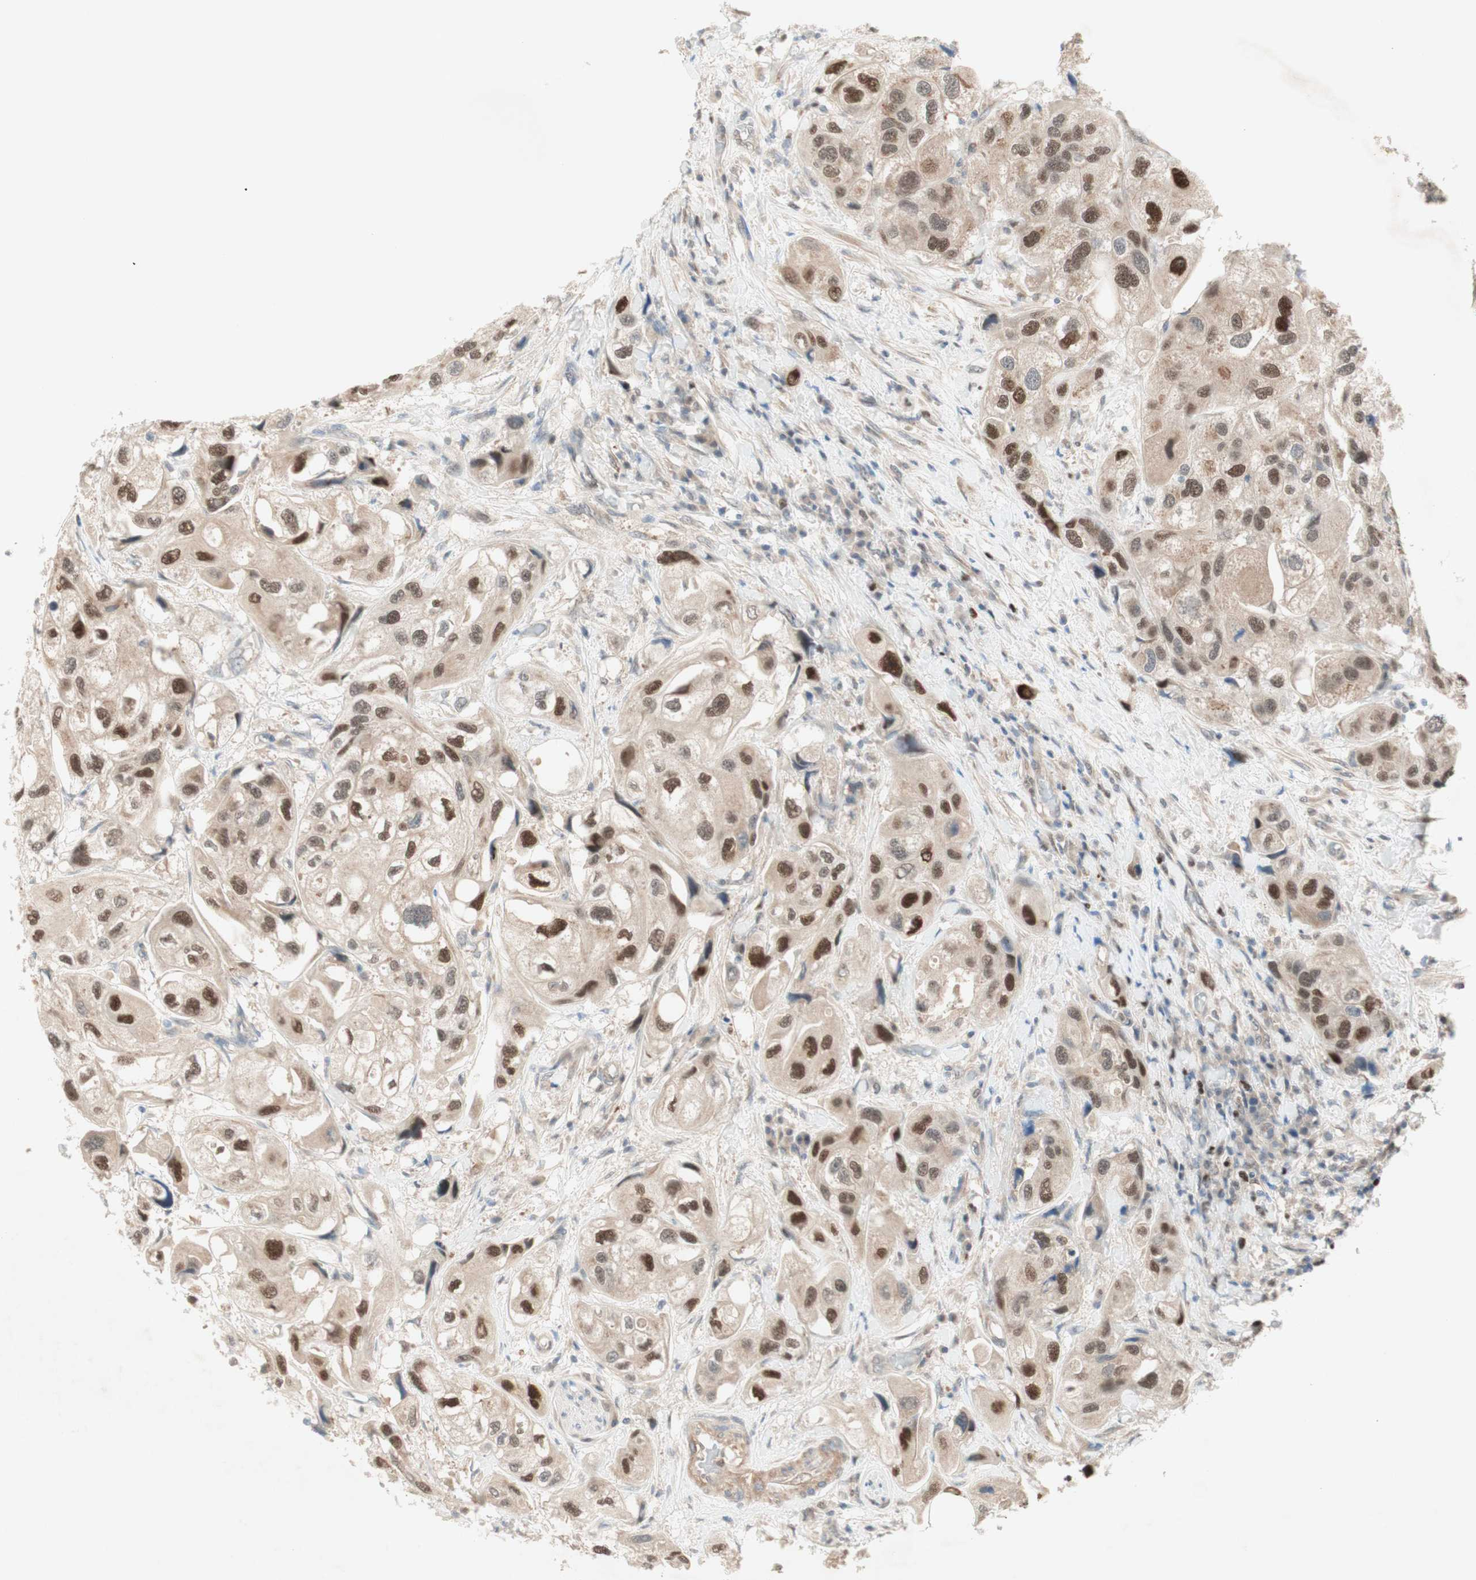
{"staining": {"intensity": "moderate", "quantity": ">75%", "location": "nuclear"}, "tissue": "urothelial cancer", "cell_type": "Tumor cells", "image_type": "cancer", "snomed": [{"axis": "morphology", "description": "Urothelial carcinoma, High grade"}, {"axis": "topography", "description": "Urinary bladder"}], "caption": "The immunohistochemical stain labels moderate nuclear staining in tumor cells of urothelial cancer tissue. (DAB = brown stain, brightfield microscopy at high magnification).", "gene": "RFNG", "patient": {"sex": "female", "age": 64}}